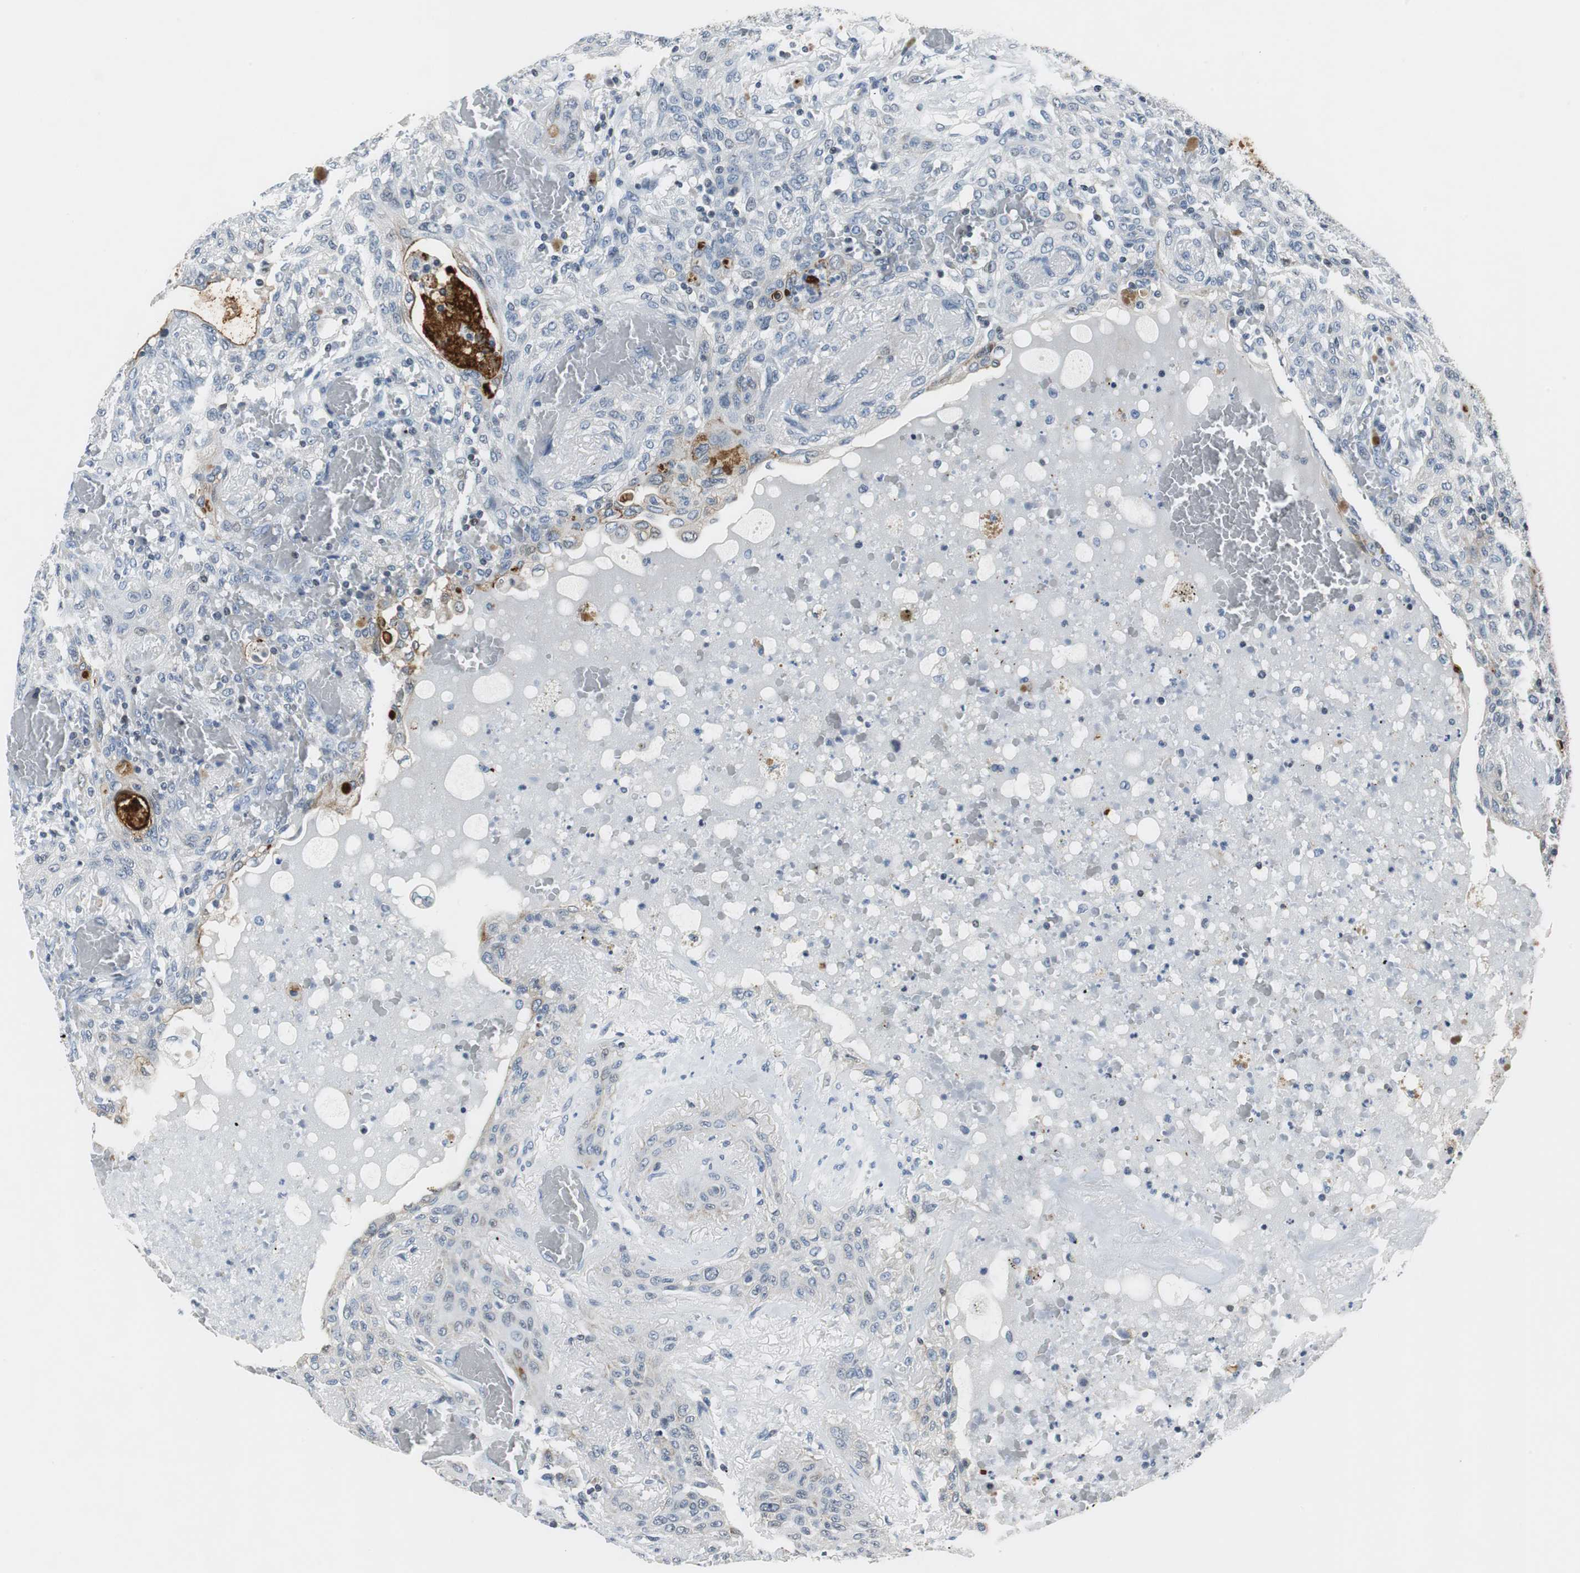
{"staining": {"intensity": "negative", "quantity": "none", "location": "none"}, "tissue": "lung cancer", "cell_type": "Tumor cells", "image_type": "cancer", "snomed": [{"axis": "morphology", "description": "Squamous cell carcinoma, NOS"}, {"axis": "topography", "description": "Lung"}], "caption": "The micrograph displays no significant expression in tumor cells of lung squamous cell carcinoma. (DAB (3,3'-diaminobenzidine) immunohistochemistry, high magnification).", "gene": "HCFC2", "patient": {"sex": "female", "age": 47}}